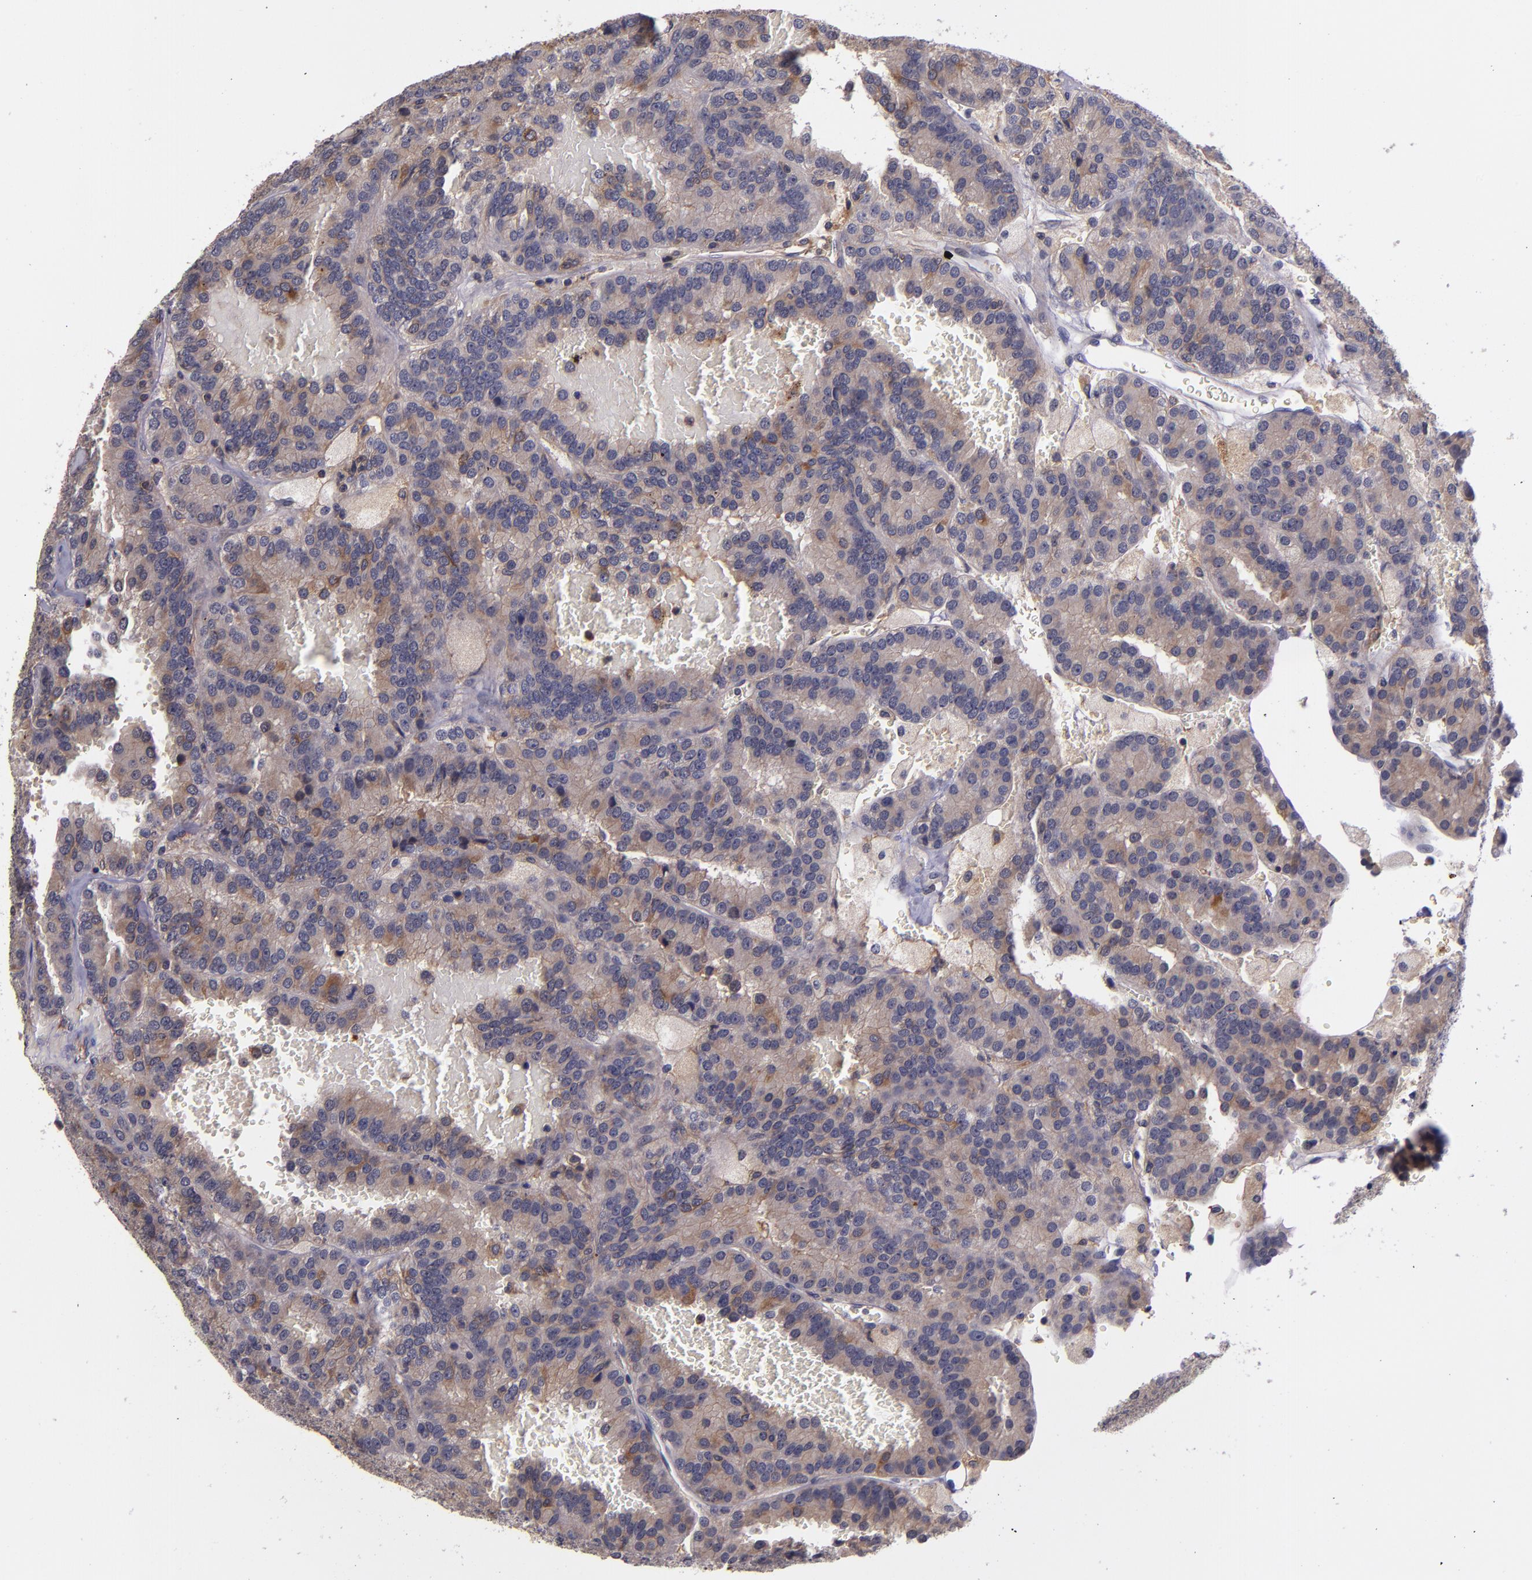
{"staining": {"intensity": "moderate", "quantity": ">75%", "location": "cytoplasmic/membranous"}, "tissue": "renal cancer", "cell_type": "Tumor cells", "image_type": "cancer", "snomed": [{"axis": "morphology", "description": "Adenocarcinoma, NOS"}, {"axis": "topography", "description": "Kidney"}], "caption": "A brown stain labels moderate cytoplasmic/membranous positivity of a protein in human adenocarcinoma (renal) tumor cells.", "gene": "RBP4", "patient": {"sex": "male", "age": 46}}